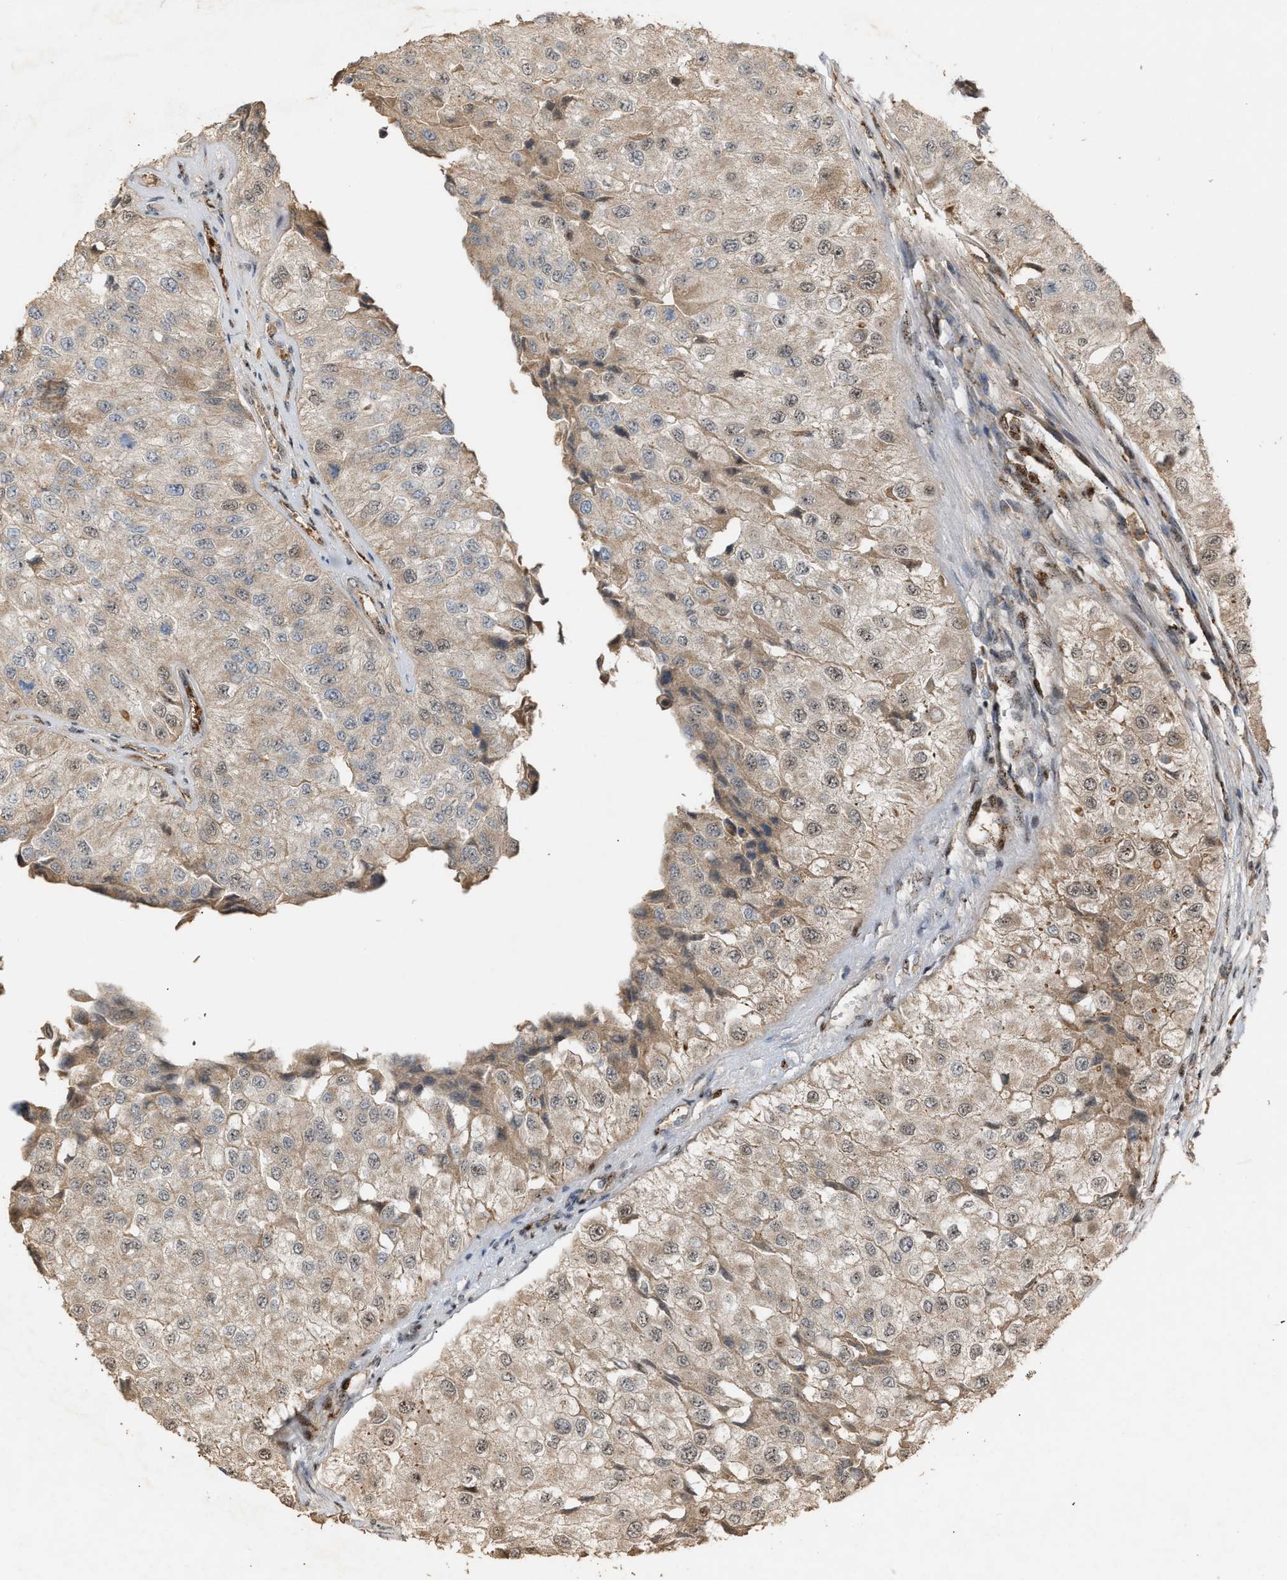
{"staining": {"intensity": "weak", "quantity": "<25%", "location": "cytoplasmic/membranous,nuclear"}, "tissue": "urothelial cancer", "cell_type": "Tumor cells", "image_type": "cancer", "snomed": [{"axis": "morphology", "description": "Urothelial carcinoma, High grade"}, {"axis": "topography", "description": "Kidney"}, {"axis": "topography", "description": "Urinary bladder"}], "caption": "Immunohistochemistry histopathology image of urothelial carcinoma (high-grade) stained for a protein (brown), which demonstrates no positivity in tumor cells.", "gene": "ZFAND5", "patient": {"sex": "male", "age": 77}}